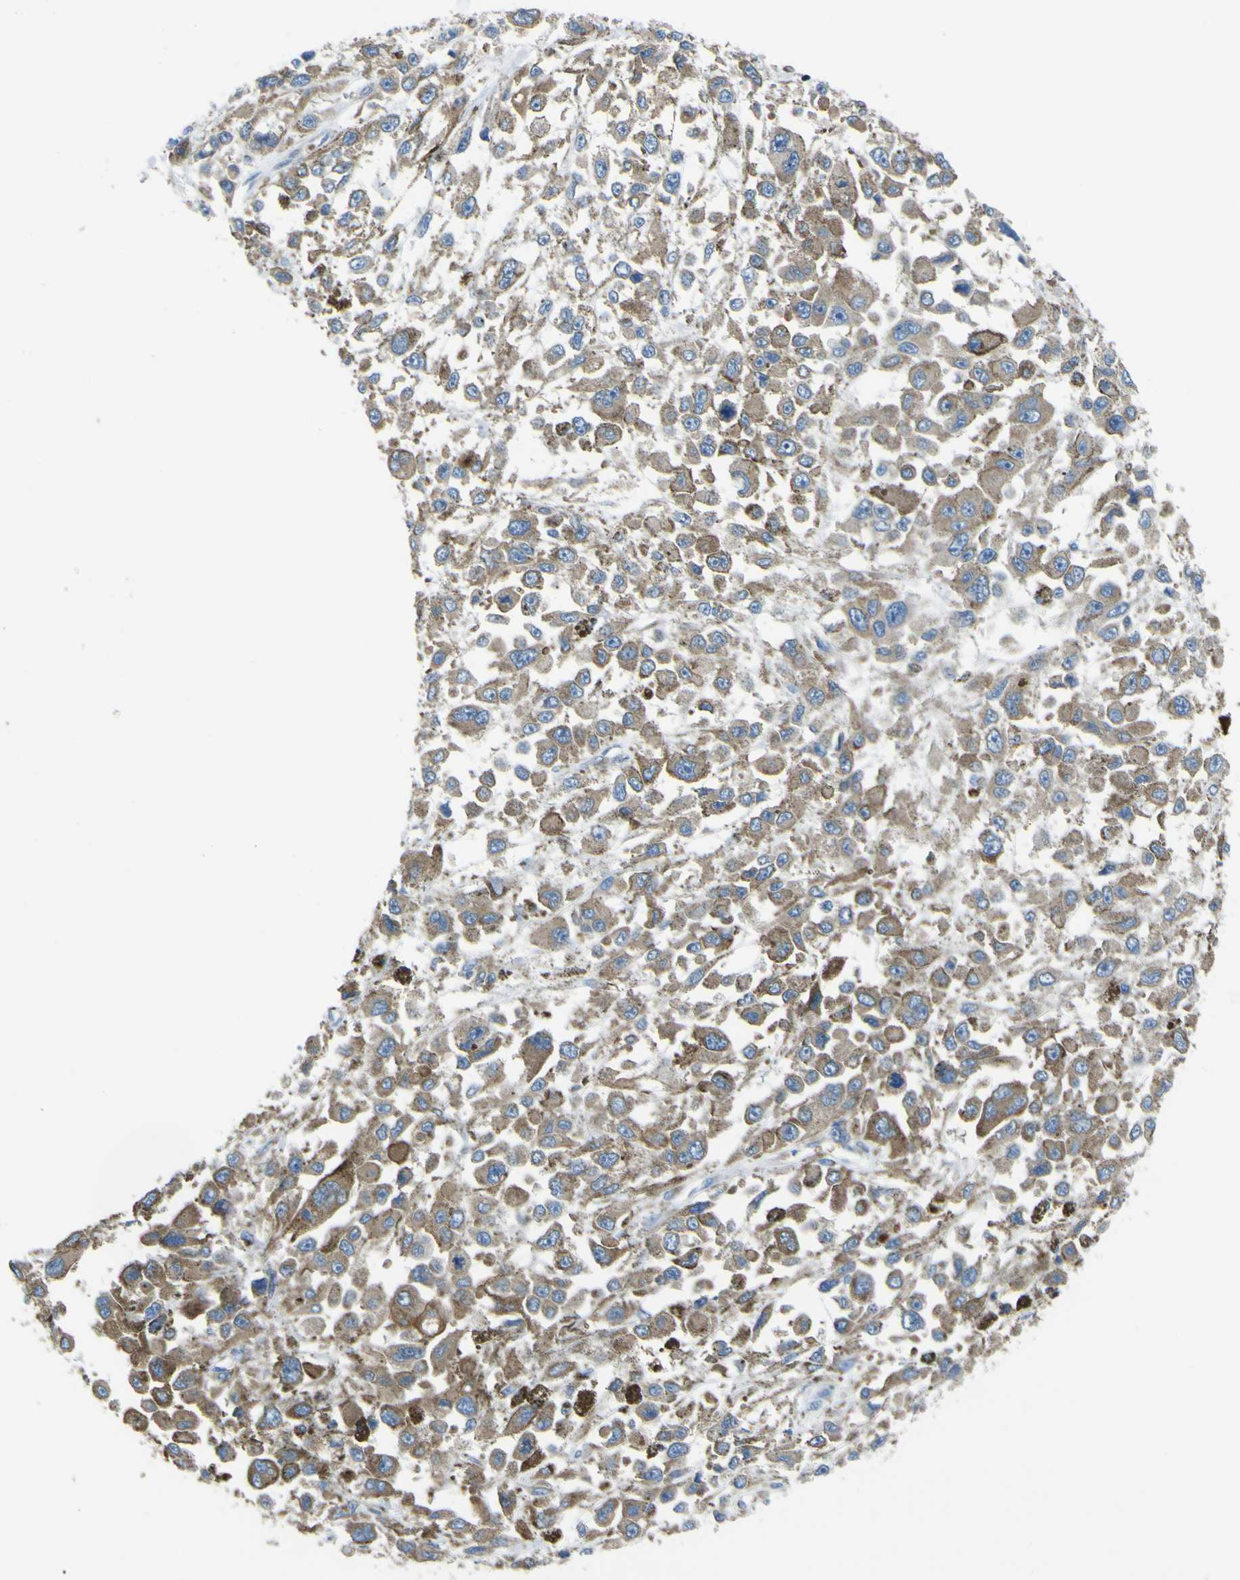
{"staining": {"intensity": "moderate", "quantity": ">75%", "location": "cytoplasmic/membranous"}, "tissue": "melanoma", "cell_type": "Tumor cells", "image_type": "cancer", "snomed": [{"axis": "morphology", "description": "Malignant melanoma, Metastatic site"}, {"axis": "topography", "description": "Lymph node"}], "caption": "IHC image of neoplastic tissue: human melanoma stained using immunohistochemistry (IHC) demonstrates medium levels of moderate protein expression localized specifically in the cytoplasmic/membranous of tumor cells, appearing as a cytoplasmic/membranous brown color.", "gene": "STIM1", "patient": {"sex": "male", "age": 59}}